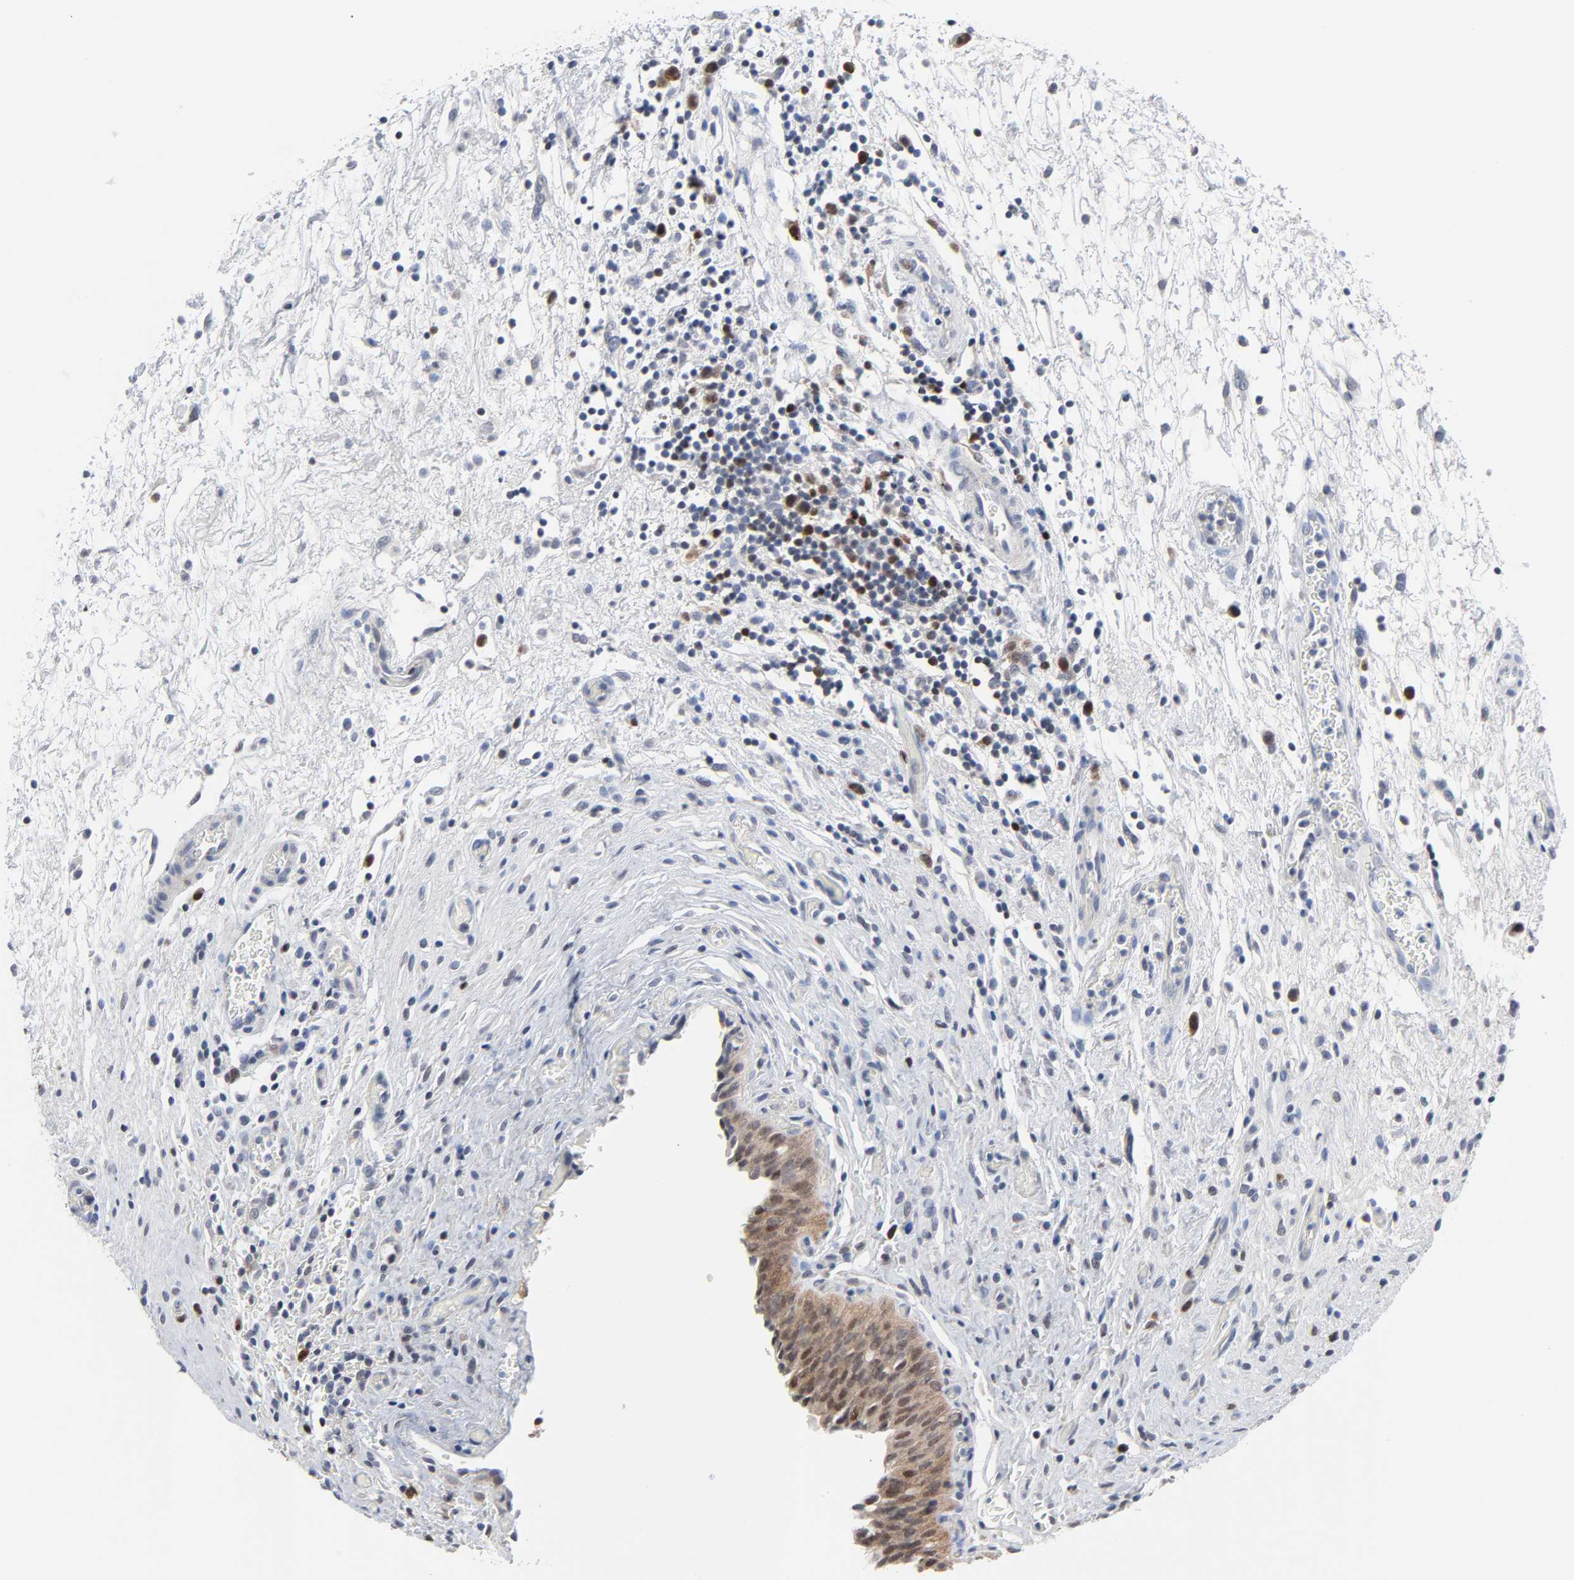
{"staining": {"intensity": "moderate", "quantity": ">75%", "location": "cytoplasmic/membranous,nuclear"}, "tissue": "urinary bladder", "cell_type": "Urothelial cells", "image_type": "normal", "snomed": [{"axis": "morphology", "description": "Normal tissue, NOS"}, {"axis": "topography", "description": "Urinary bladder"}], "caption": "Protein staining by IHC exhibits moderate cytoplasmic/membranous,nuclear staining in about >75% of urothelial cells in benign urinary bladder.", "gene": "WEE1", "patient": {"sex": "male", "age": 51}}